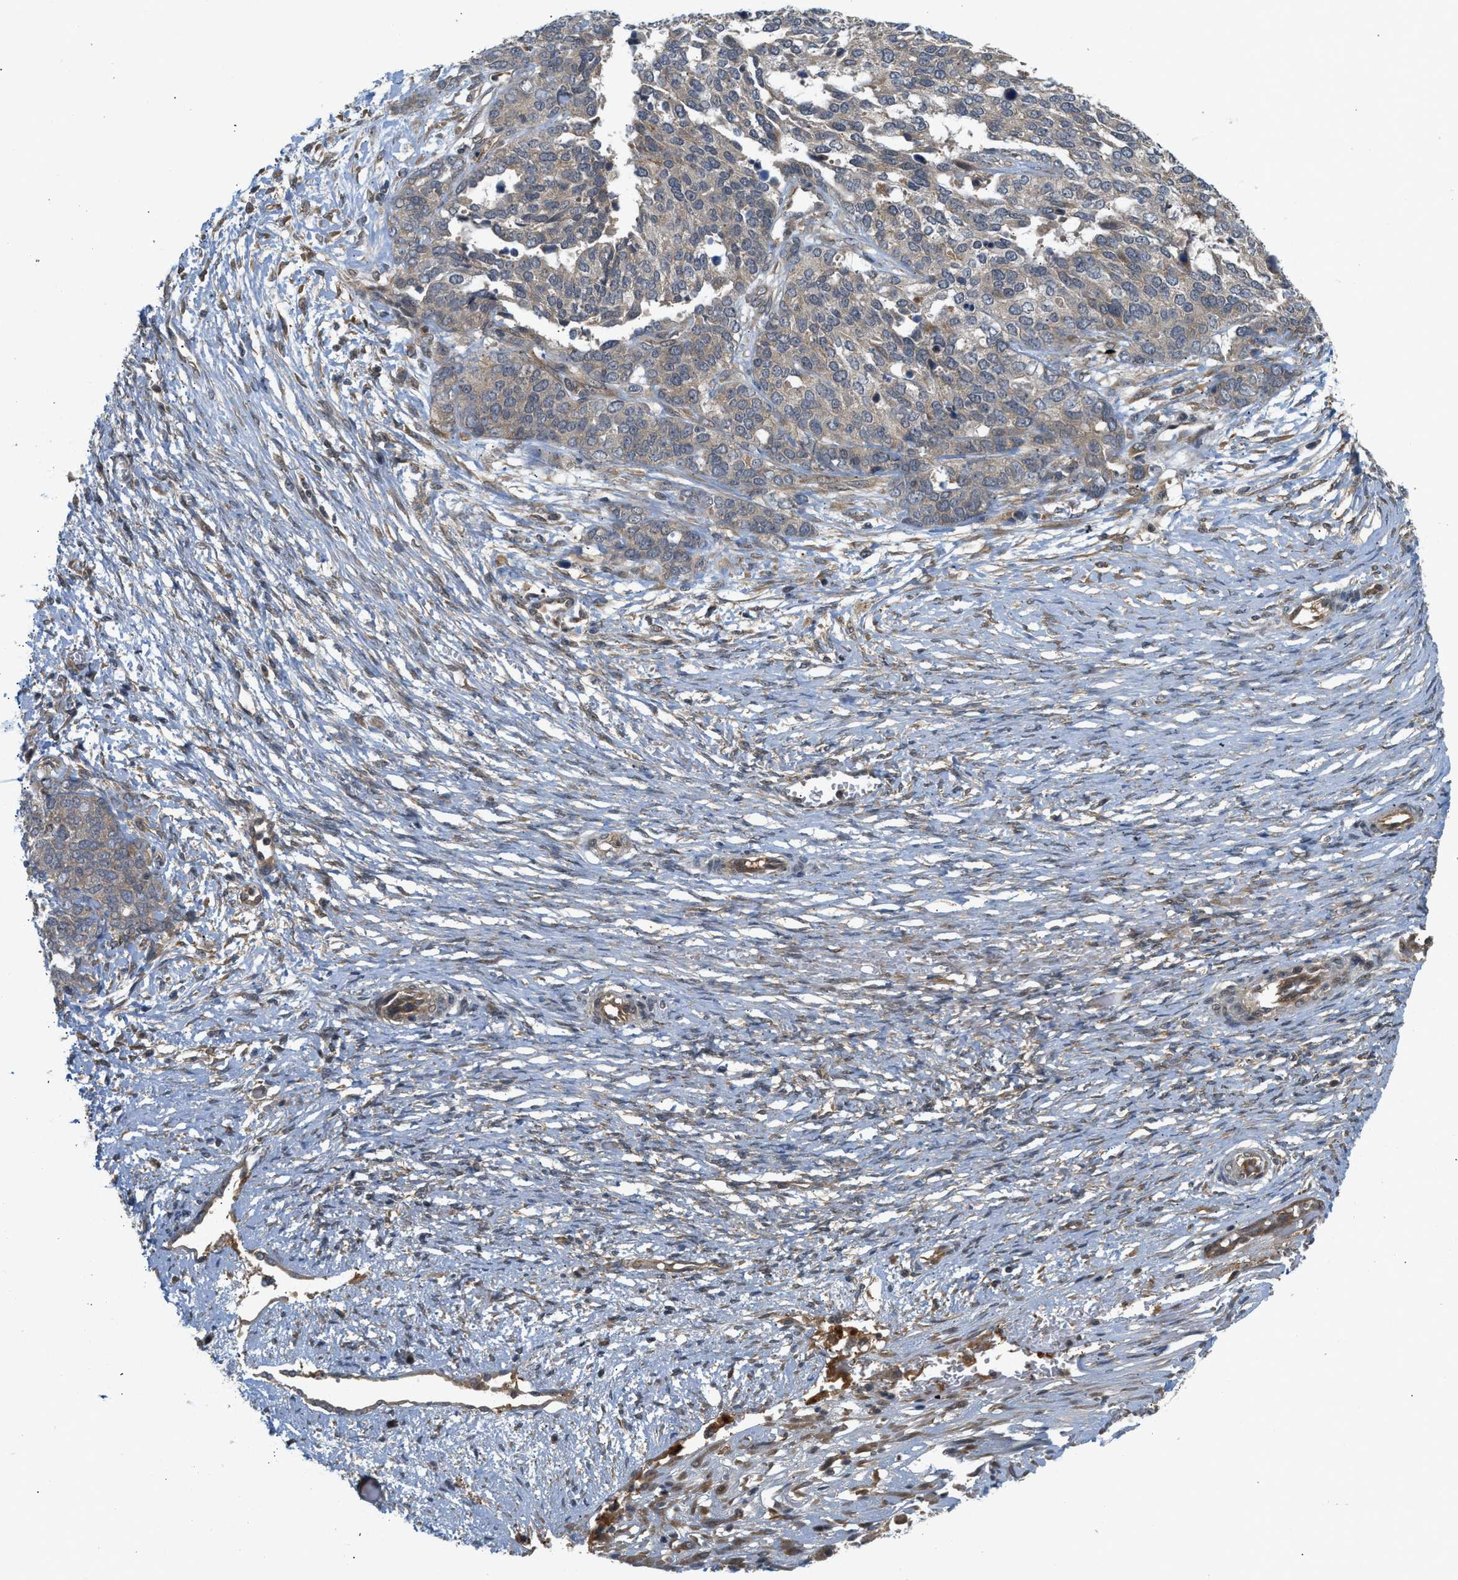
{"staining": {"intensity": "weak", "quantity": "<25%", "location": "cytoplasmic/membranous"}, "tissue": "ovarian cancer", "cell_type": "Tumor cells", "image_type": "cancer", "snomed": [{"axis": "morphology", "description": "Cystadenocarcinoma, serous, NOS"}, {"axis": "topography", "description": "Ovary"}], "caption": "Immunohistochemistry (IHC) photomicrograph of ovarian serous cystadenocarcinoma stained for a protein (brown), which shows no expression in tumor cells. (Brightfield microscopy of DAB (3,3'-diaminobenzidine) IHC at high magnification).", "gene": "ADCY8", "patient": {"sex": "female", "age": 44}}